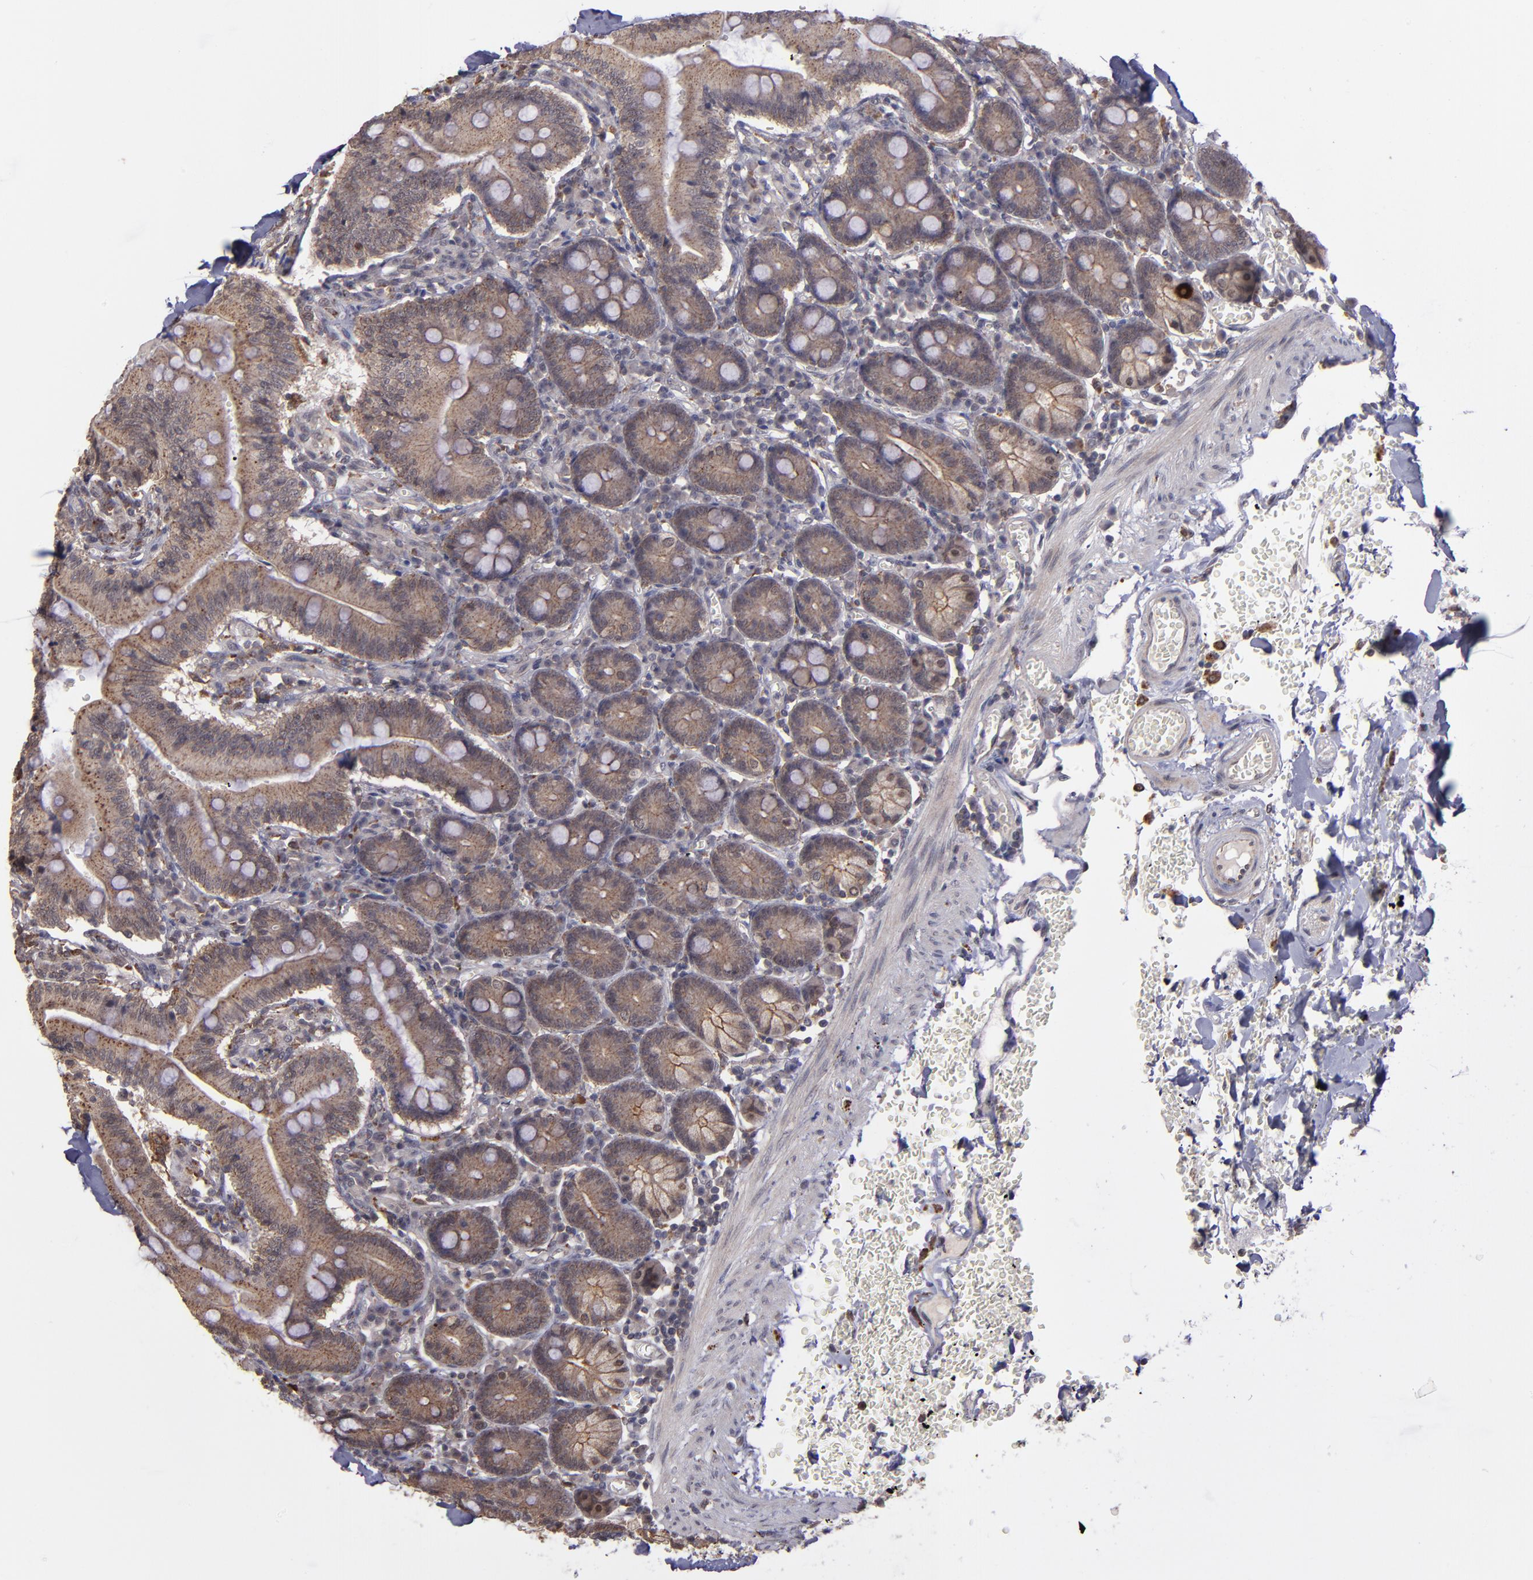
{"staining": {"intensity": "moderate", "quantity": ">75%", "location": "cytoplasmic/membranous"}, "tissue": "small intestine", "cell_type": "Glandular cells", "image_type": "normal", "snomed": [{"axis": "morphology", "description": "Normal tissue, NOS"}, {"axis": "topography", "description": "Small intestine"}], "caption": "The immunohistochemical stain highlights moderate cytoplasmic/membranous expression in glandular cells of unremarkable small intestine.", "gene": "SIPA1L1", "patient": {"sex": "male", "age": 71}}